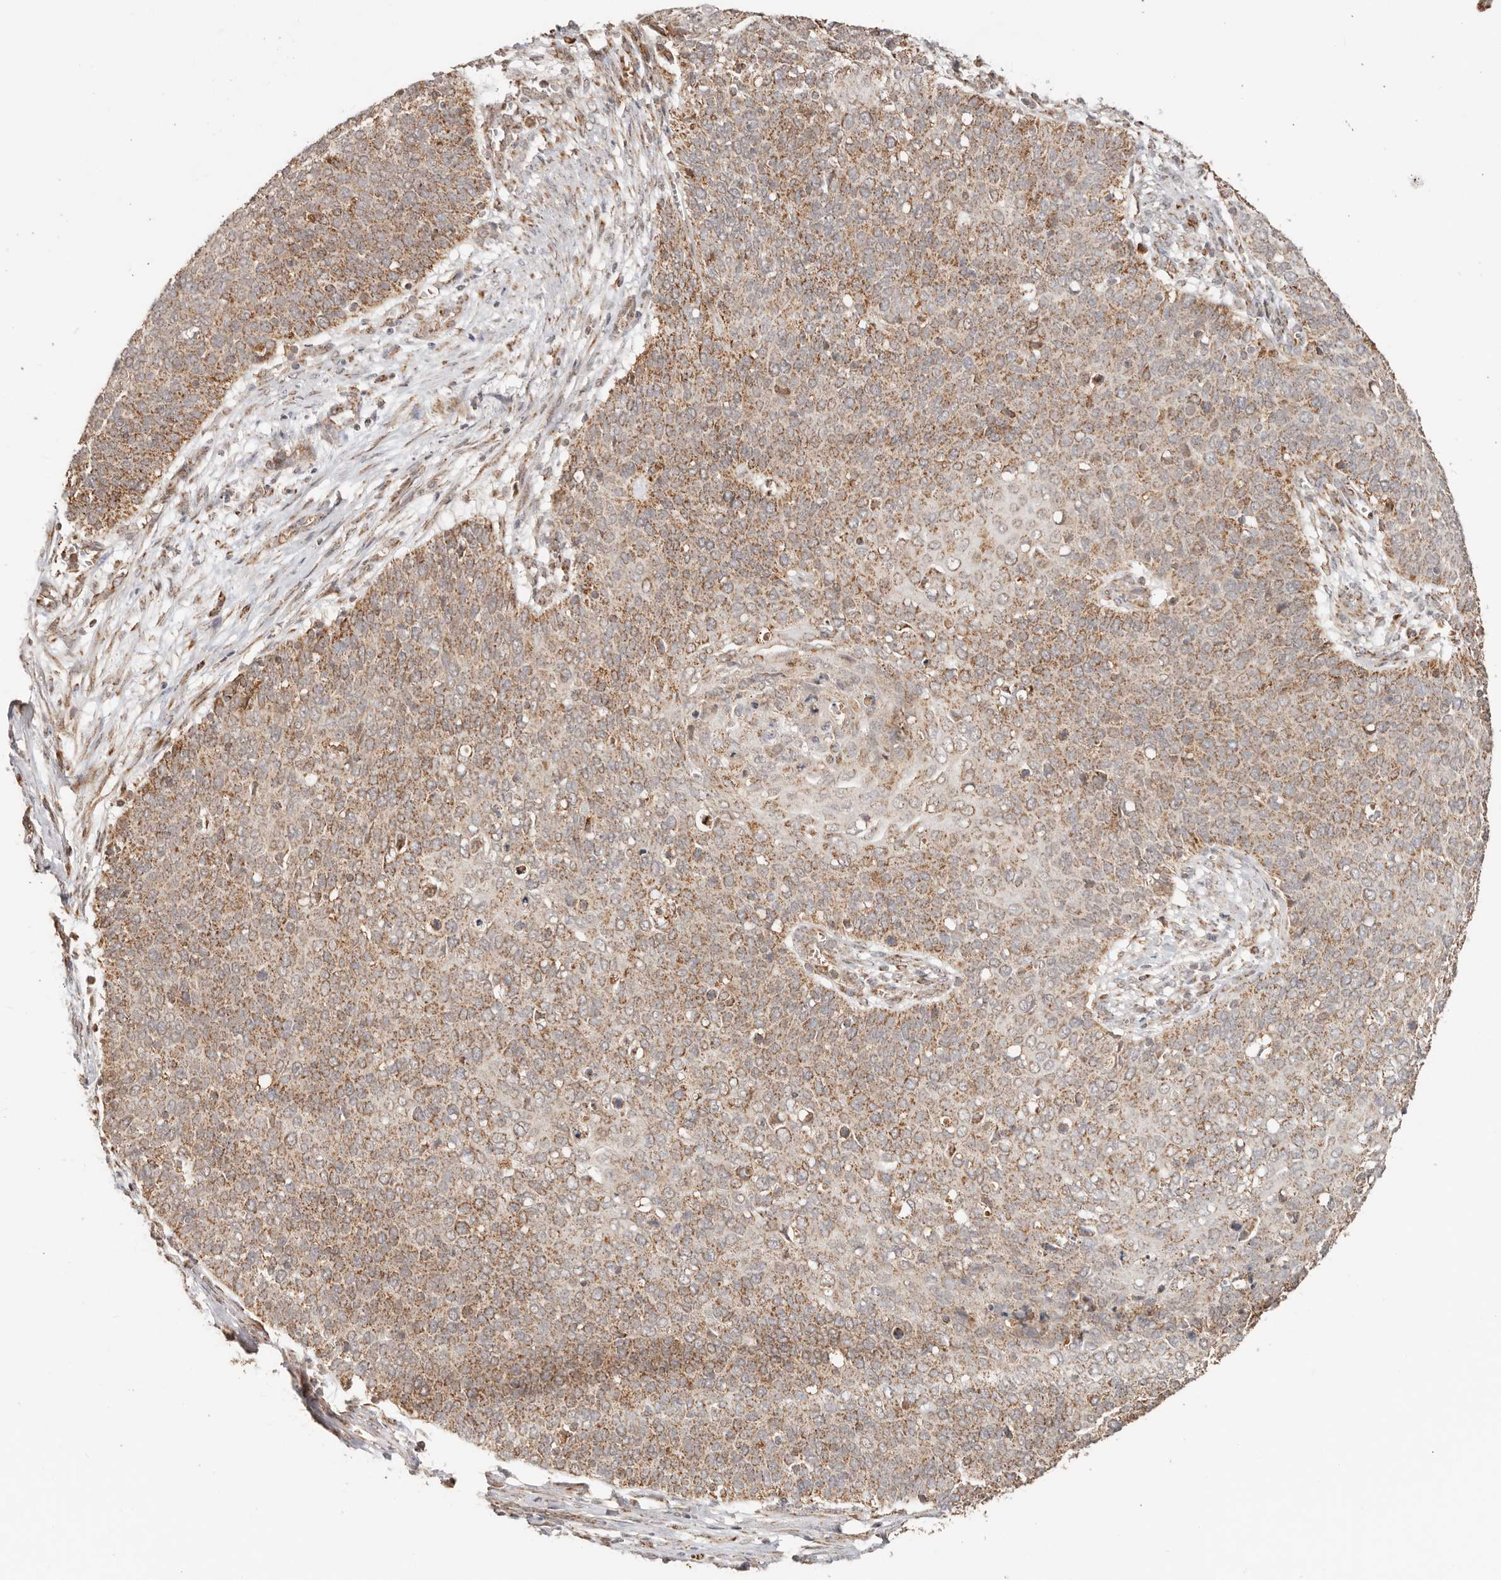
{"staining": {"intensity": "moderate", "quantity": ">75%", "location": "cytoplasmic/membranous"}, "tissue": "cervical cancer", "cell_type": "Tumor cells", "image_type": "cancer", "snomed": [{"axis": "morphology", "description": "Squamous cell carcinoma, NOS"}, {"axis": "topography", "description": "Cervix"}], "caption": "There is medium levels of moderate cytoplasmic/membranous staining in tumor cells of cervical cancer, as demonstrated by immunohistochemical staining (brown color).", "gene": "NDUFB11", "patient": {"sex": "female", "age": 39}}